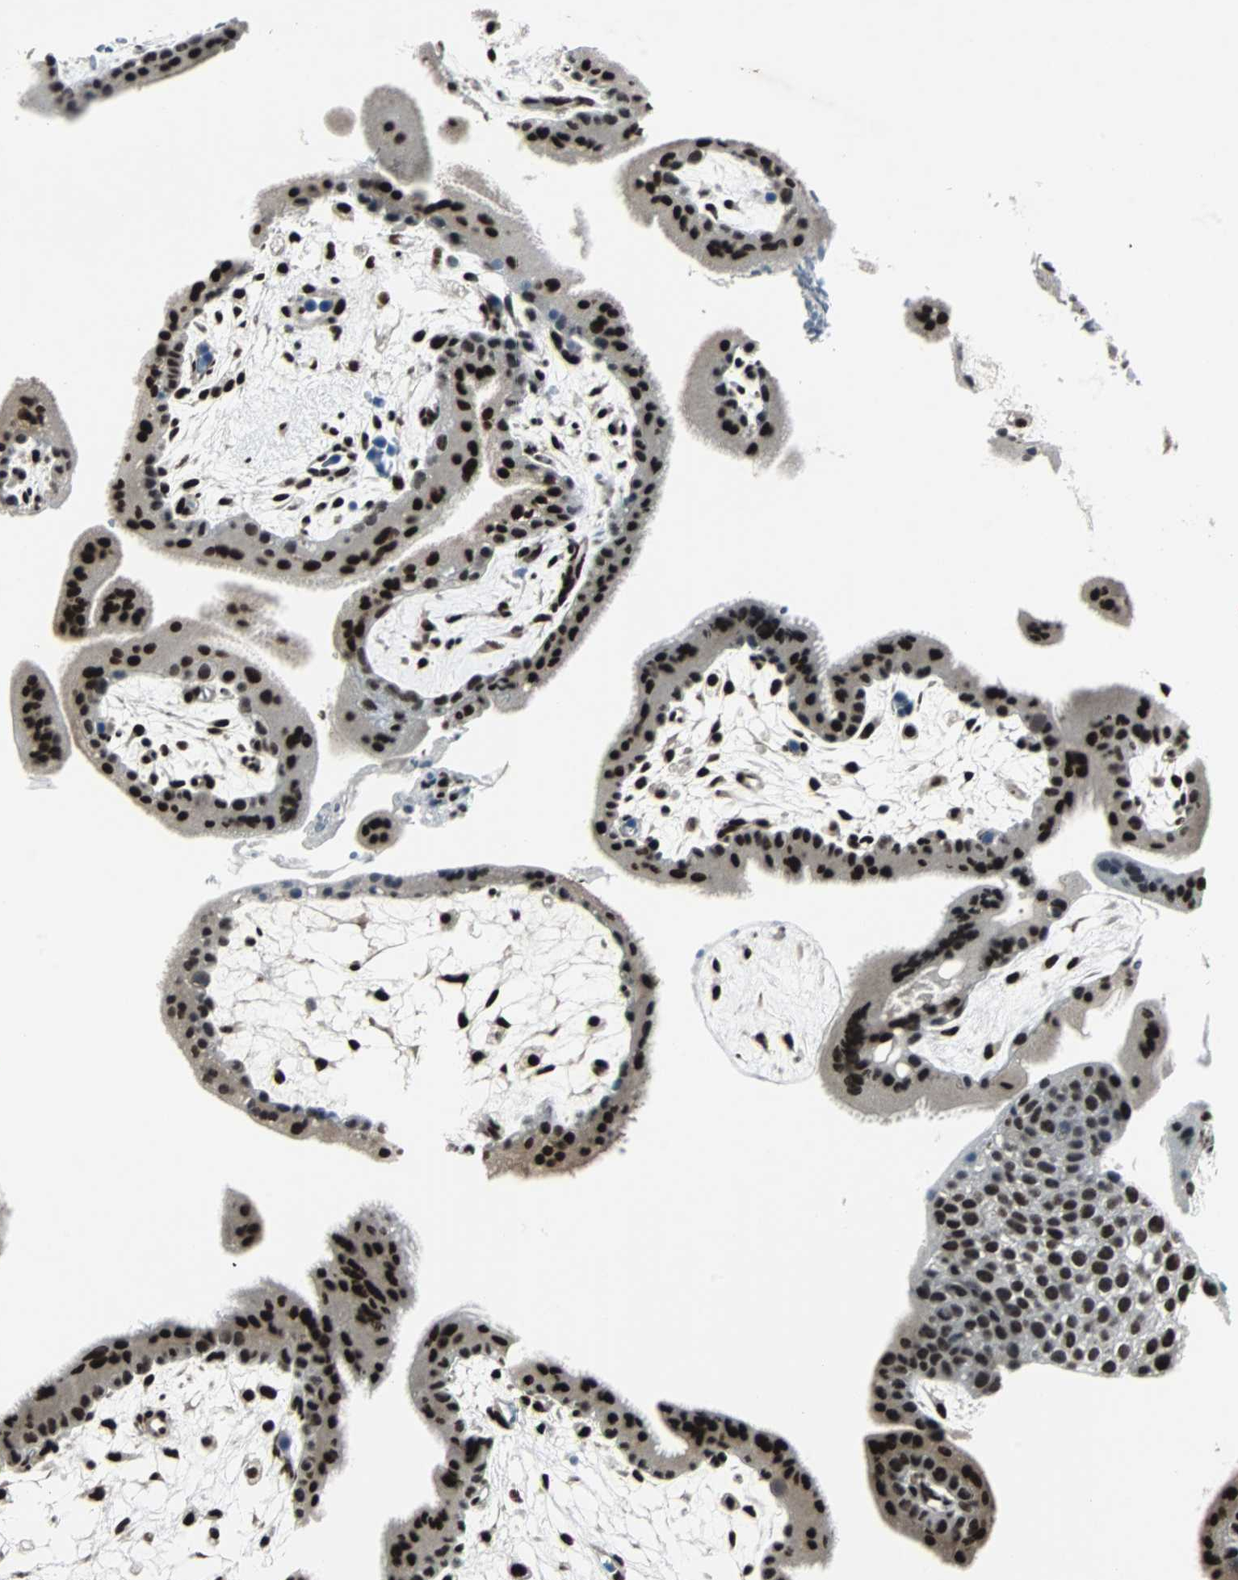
{"staining": {"intensity": "strong", "quantity": ">75%", "location": "nuclear"}, "tissue": "placenta", "cell_type": "Decidual cells", "image_type": "normal", "snomed": [{"axis": "morphology", "description": "Normal tissue, NOS"}, {"axis": "topography", "description": "Placenta"}], "caption": "A brown stain shows strong nuclear positivity of a protein in decidual cells of benign human placenta.", "gene": "MEF2D", "patient": {"sex": "female", "age": 35}}